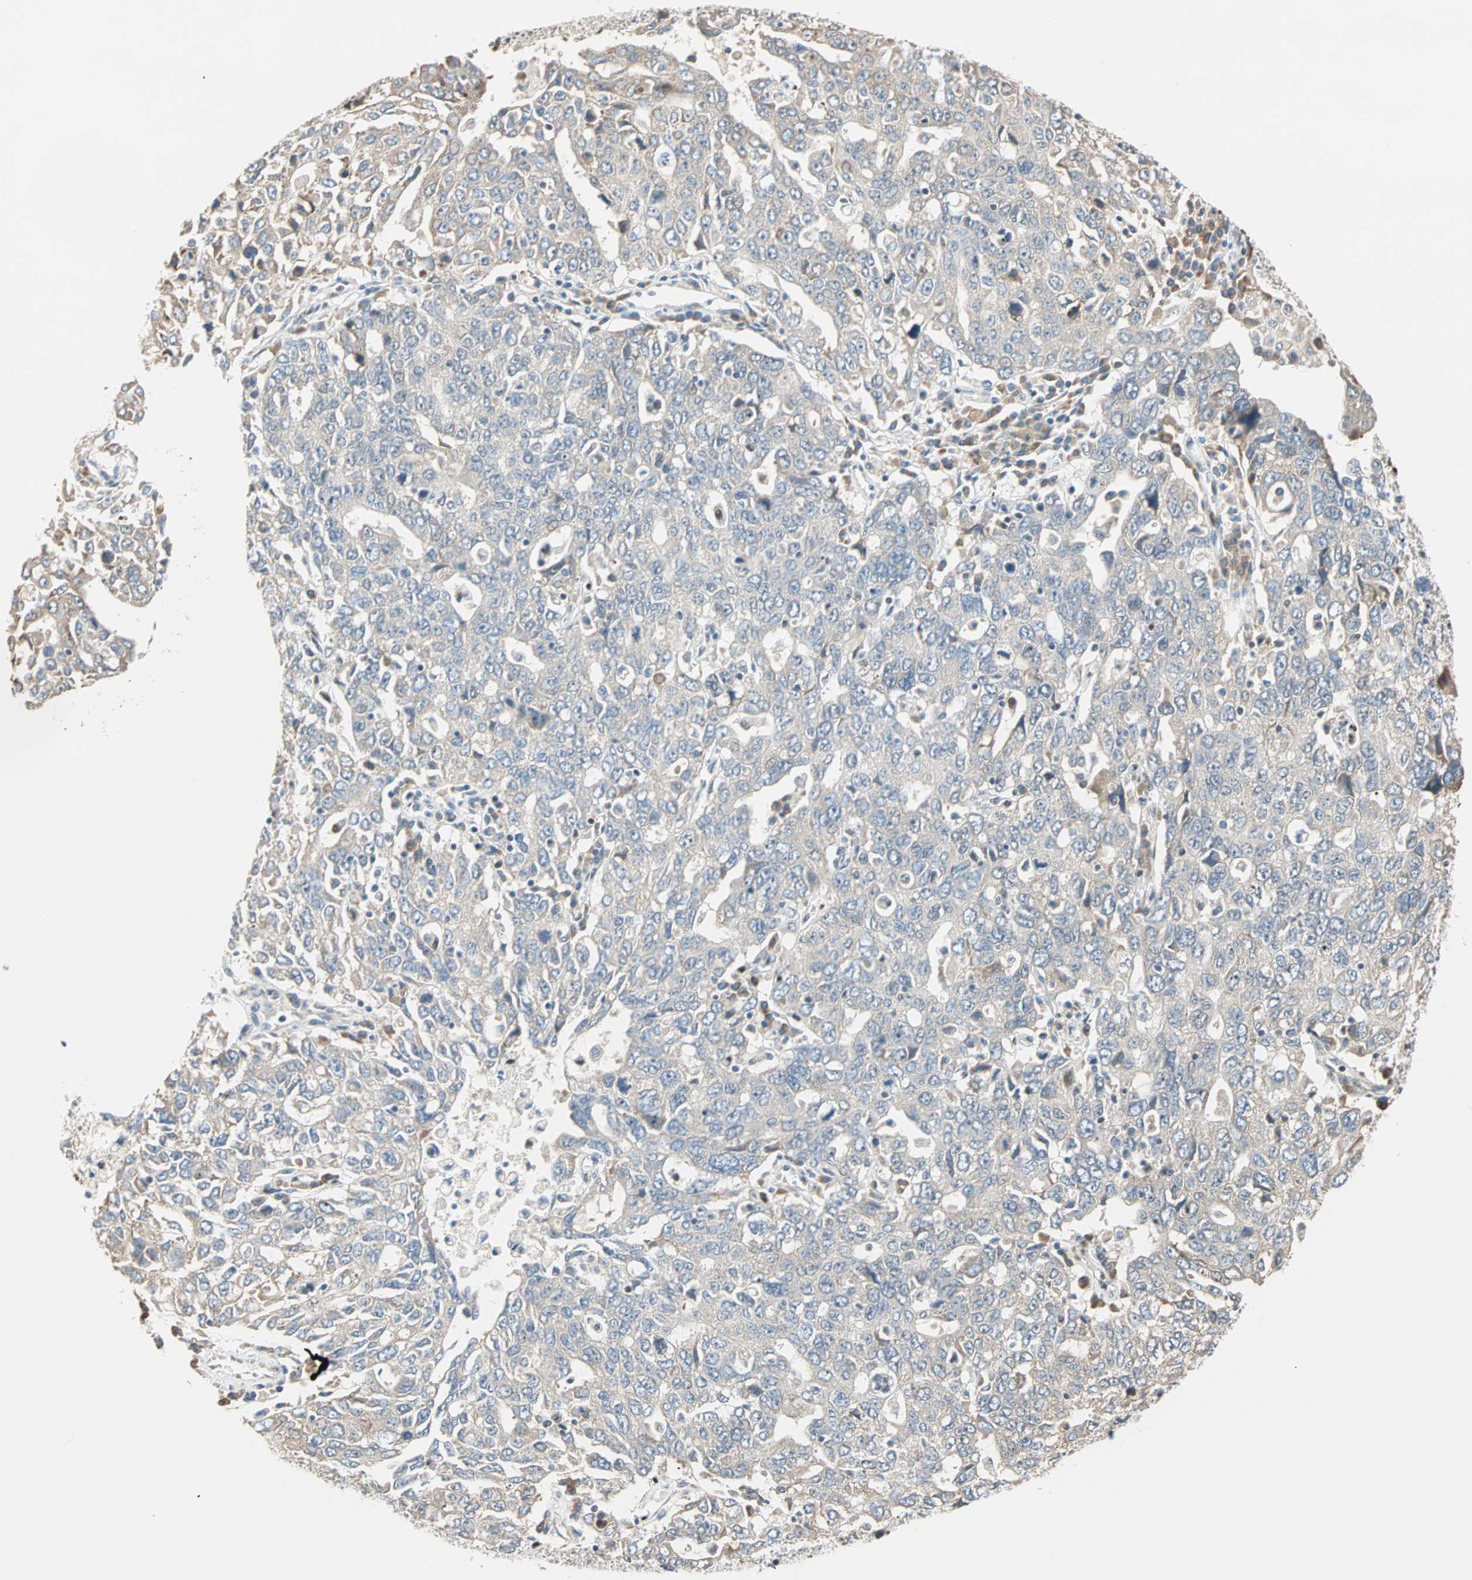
{"staining": {"intensity": "negative", "quantity": "none", "location": "none"}, "tissue": "ovarian cancer", "cell_type": "Tumor cells", "image_type": "cancer", "snomed": [{"axis": "morphology", "description": "Carcinoma, endometroid"}, {"axis": "topography", "description": "Ovary"}], "caption": "Endometroid carcinoma (ovarian) was stained to show a protein in brown. There is no significant positivity in tumor cells.", "gene": "MSX2", "patient": {"sex": "female", "age": 62}}